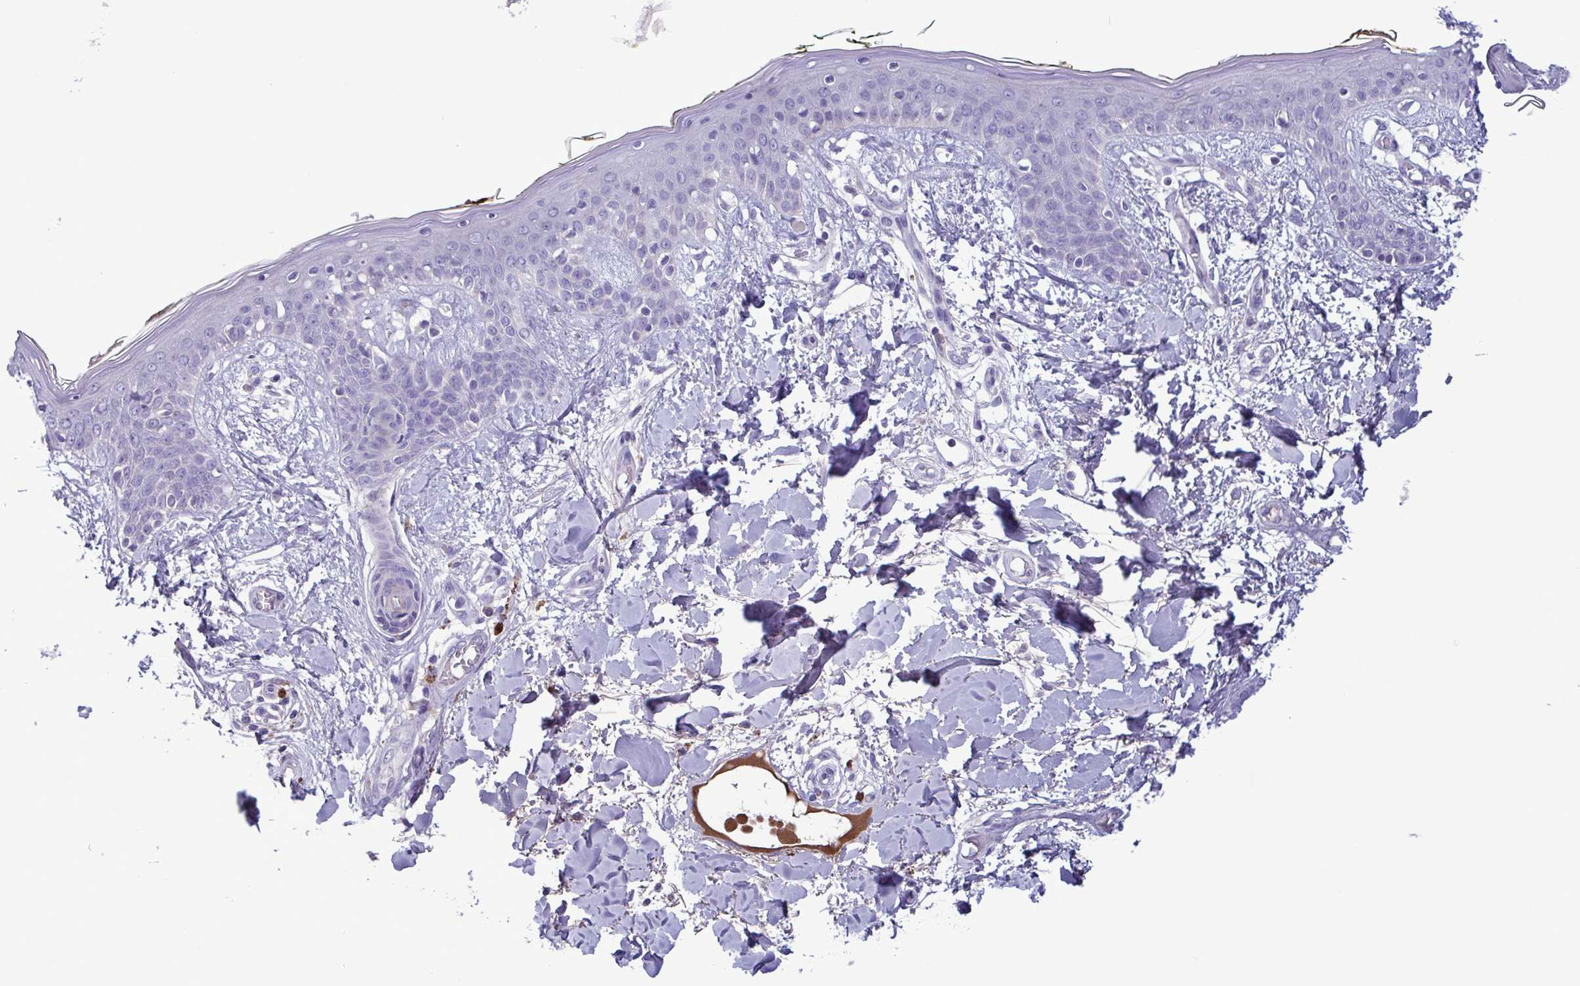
{"staining": {"intensity": "negative", "quantity": "none", "location": "none"}, "tissue": "skin", "cell_type": "Fibroblasts", "image_type": "normal", "snomed": [{"axis": "morphology", "description": "Normal tissue, NOS"}, {"axis": "topography", "description": "Skin"}], "caption": "A histopathology image of human skin is negative for staining in fibroblasts. (IHC, brightfield microscopy, high magnification).", "gene": "F13B", "patient": {"sex": "female", "age": 34}}